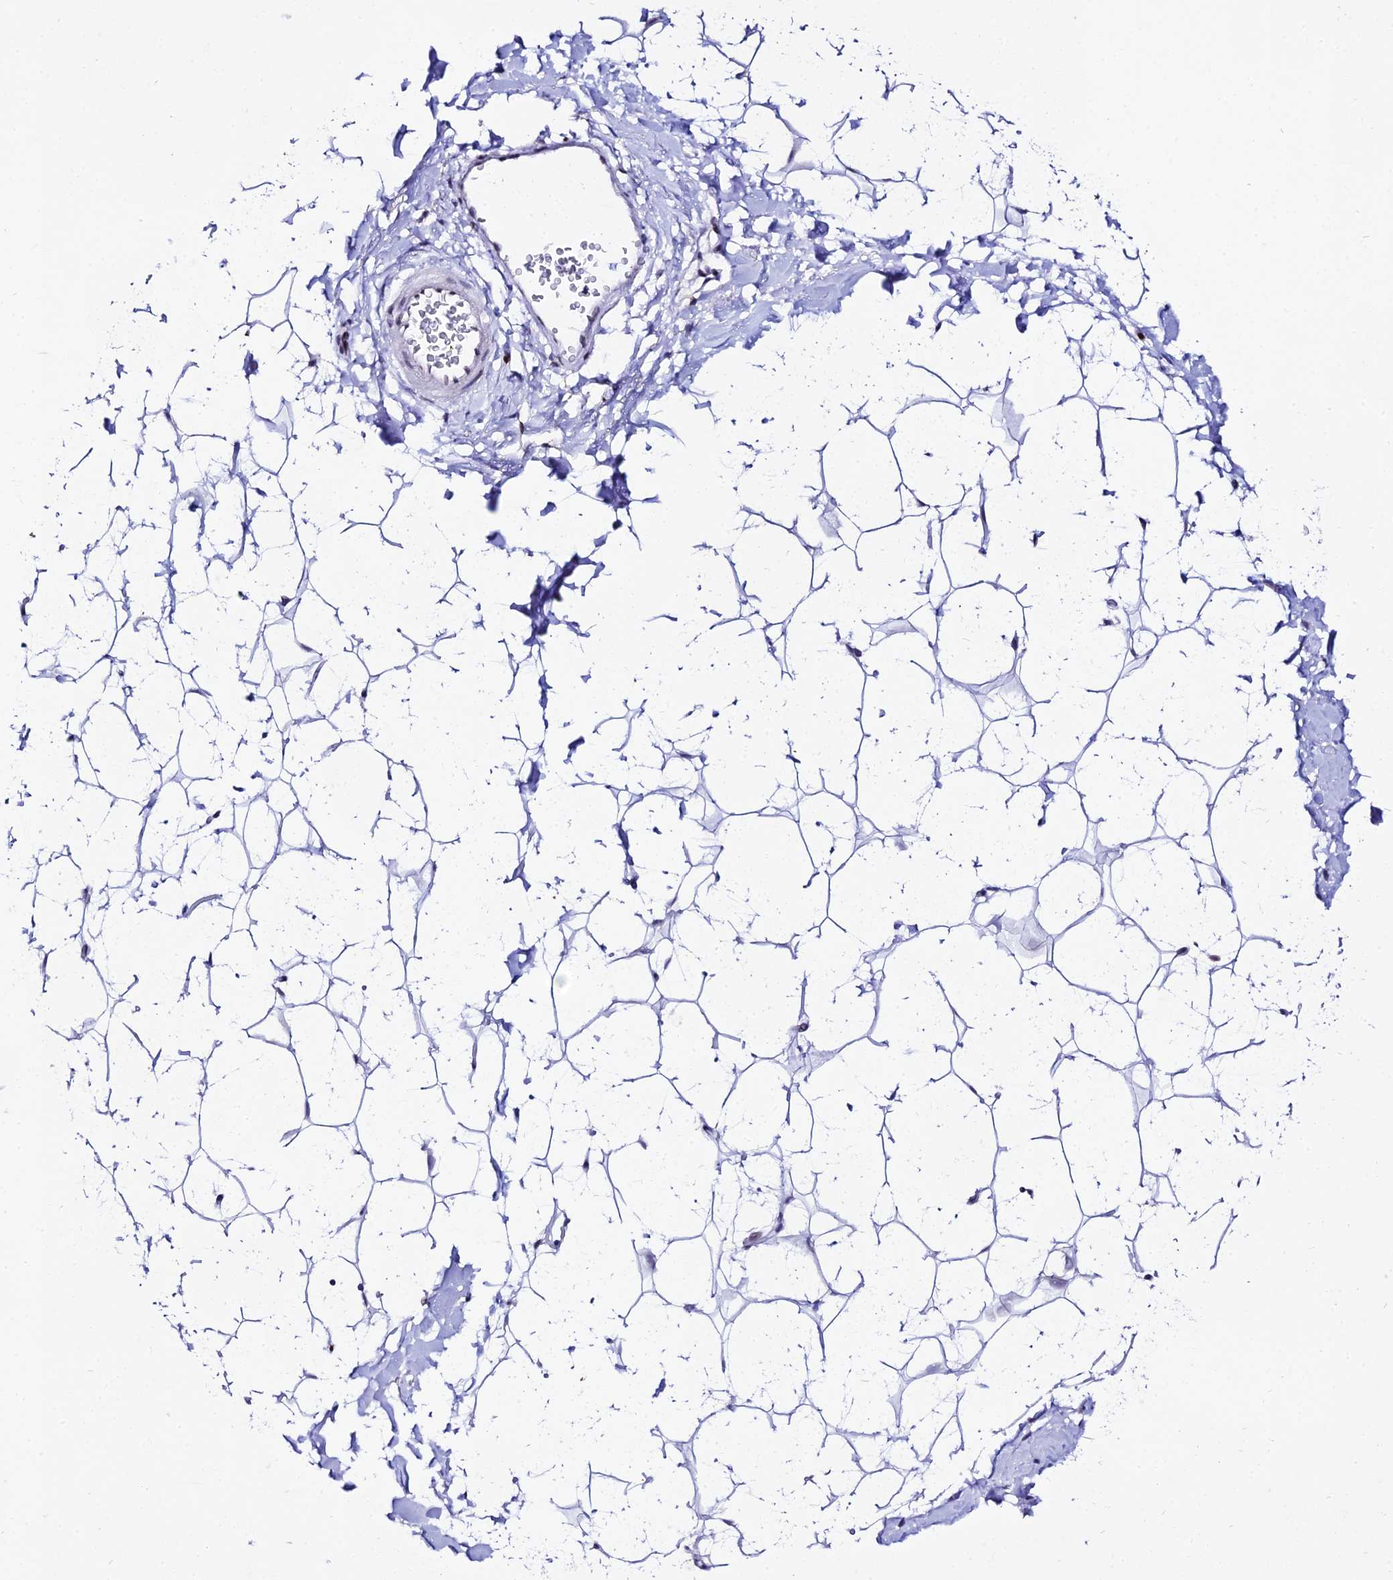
{"staining": {"intensity": "negative", "quantity": "none", "location": "none"}, "tissue": "adipose tissue", "cell_type": "Adipocytes", "image_type": "normal", "snomed": [{"axis": "morphology", "description": "Normal tissue, NOS"}, {"axis": "topography", "description": "Breast"}], "caption": "Photomicrograph shows no significant protein expression in adipocytes of normal adipose tissue.", "gene": "MCM10", "patient": {"sex": "female", "age": 26}}